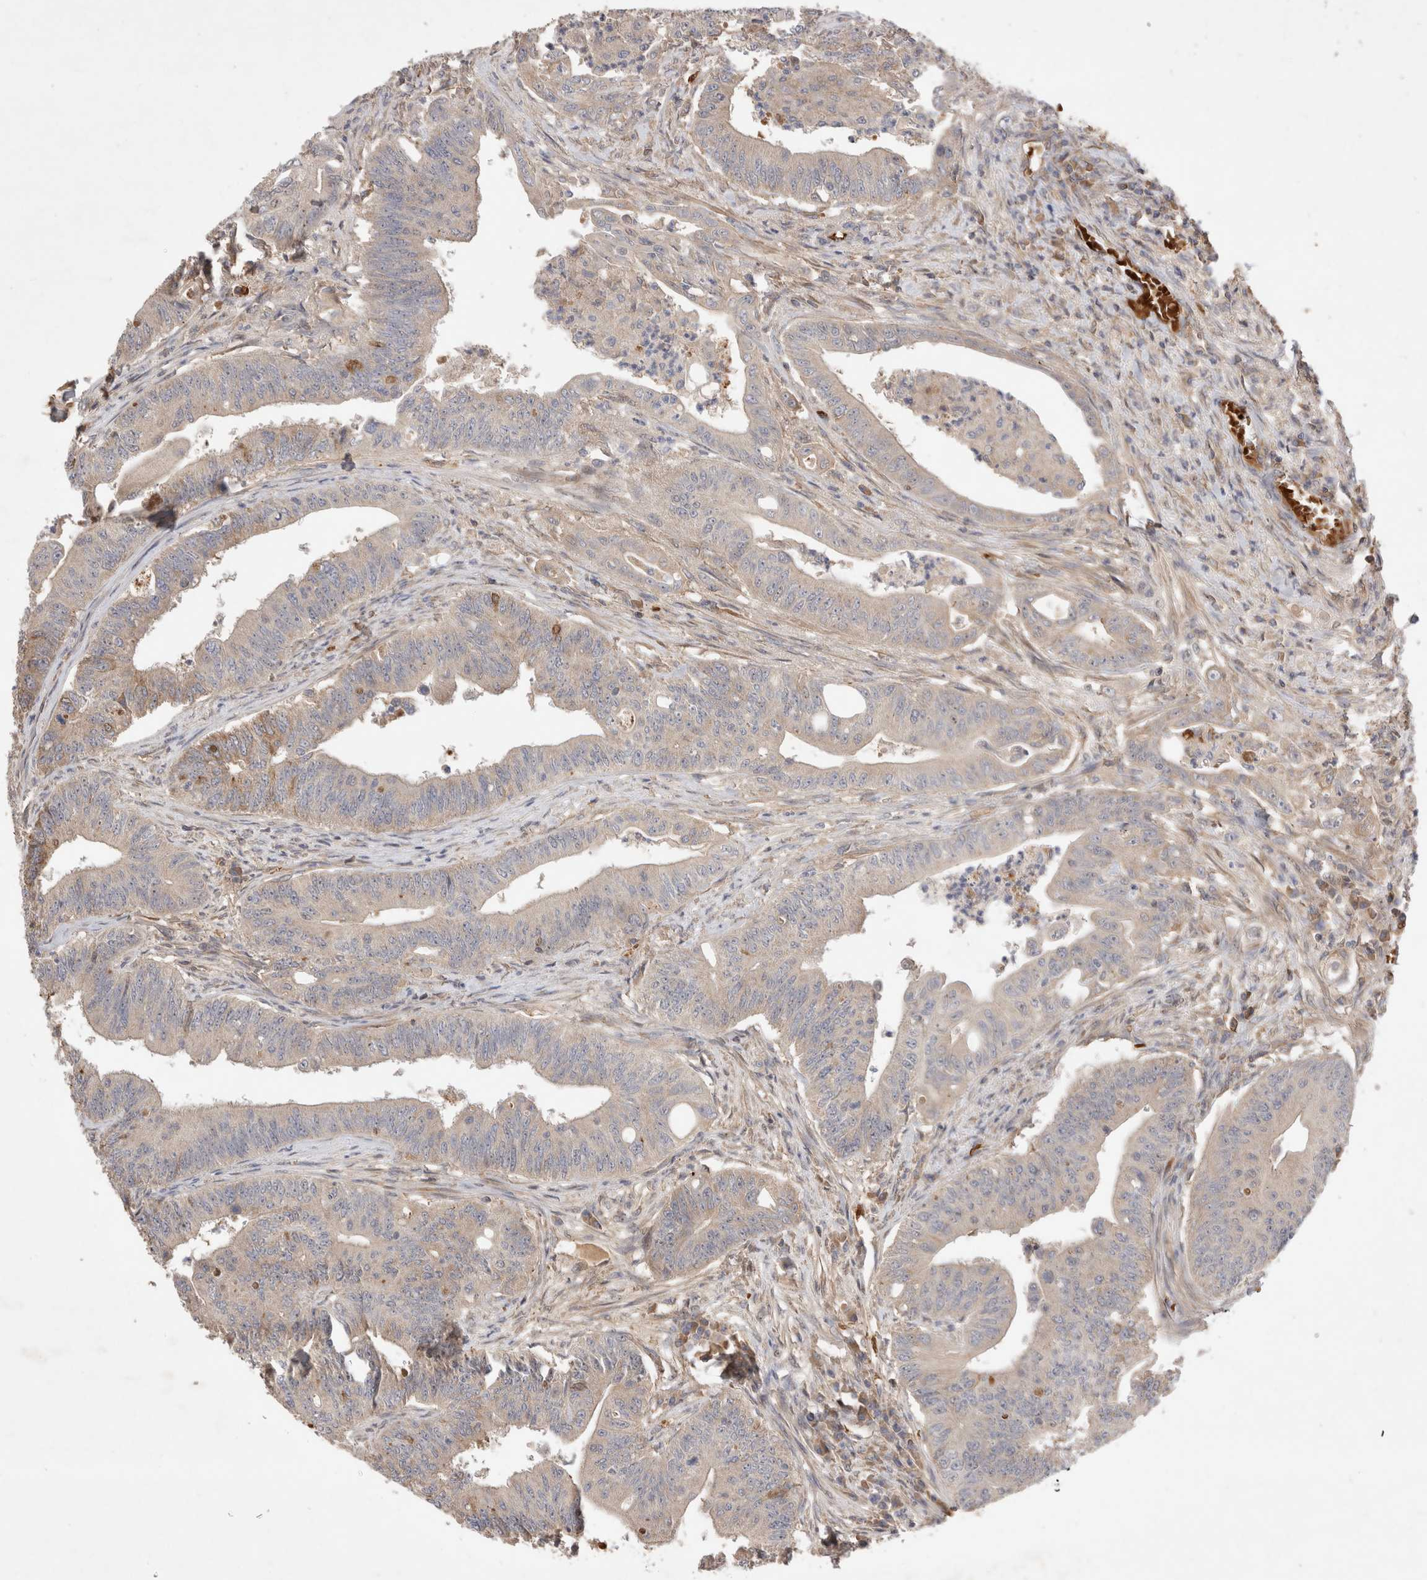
{"staining": {"intensity": "weak", "quantity": "<25%", "location": "cytoplasmic/membranous"}, "tissue": "colorectal cancer", "cell_type": "Tumor cells", "image_type": "cancer", "snomed": [{"axis": "morphology", "description": "Adenoma, NOS"}, {"axis": "morphology", "description": "Adenocarcinoma, NOS"}, {"axis": "topography", "description": "Colon"}], "caption": "Adenocarcinoma (colorectal) was stained to show a protein in brown. There is no significant positivity in tumor cells. The staining was performed using DAB to visualize the protein expression in brown, while the nuclei were stained in blue with hematoxylin (Magnification: 20x).", "gene": "FAM221A", "patient": {"sex": "male", "age": 79}}